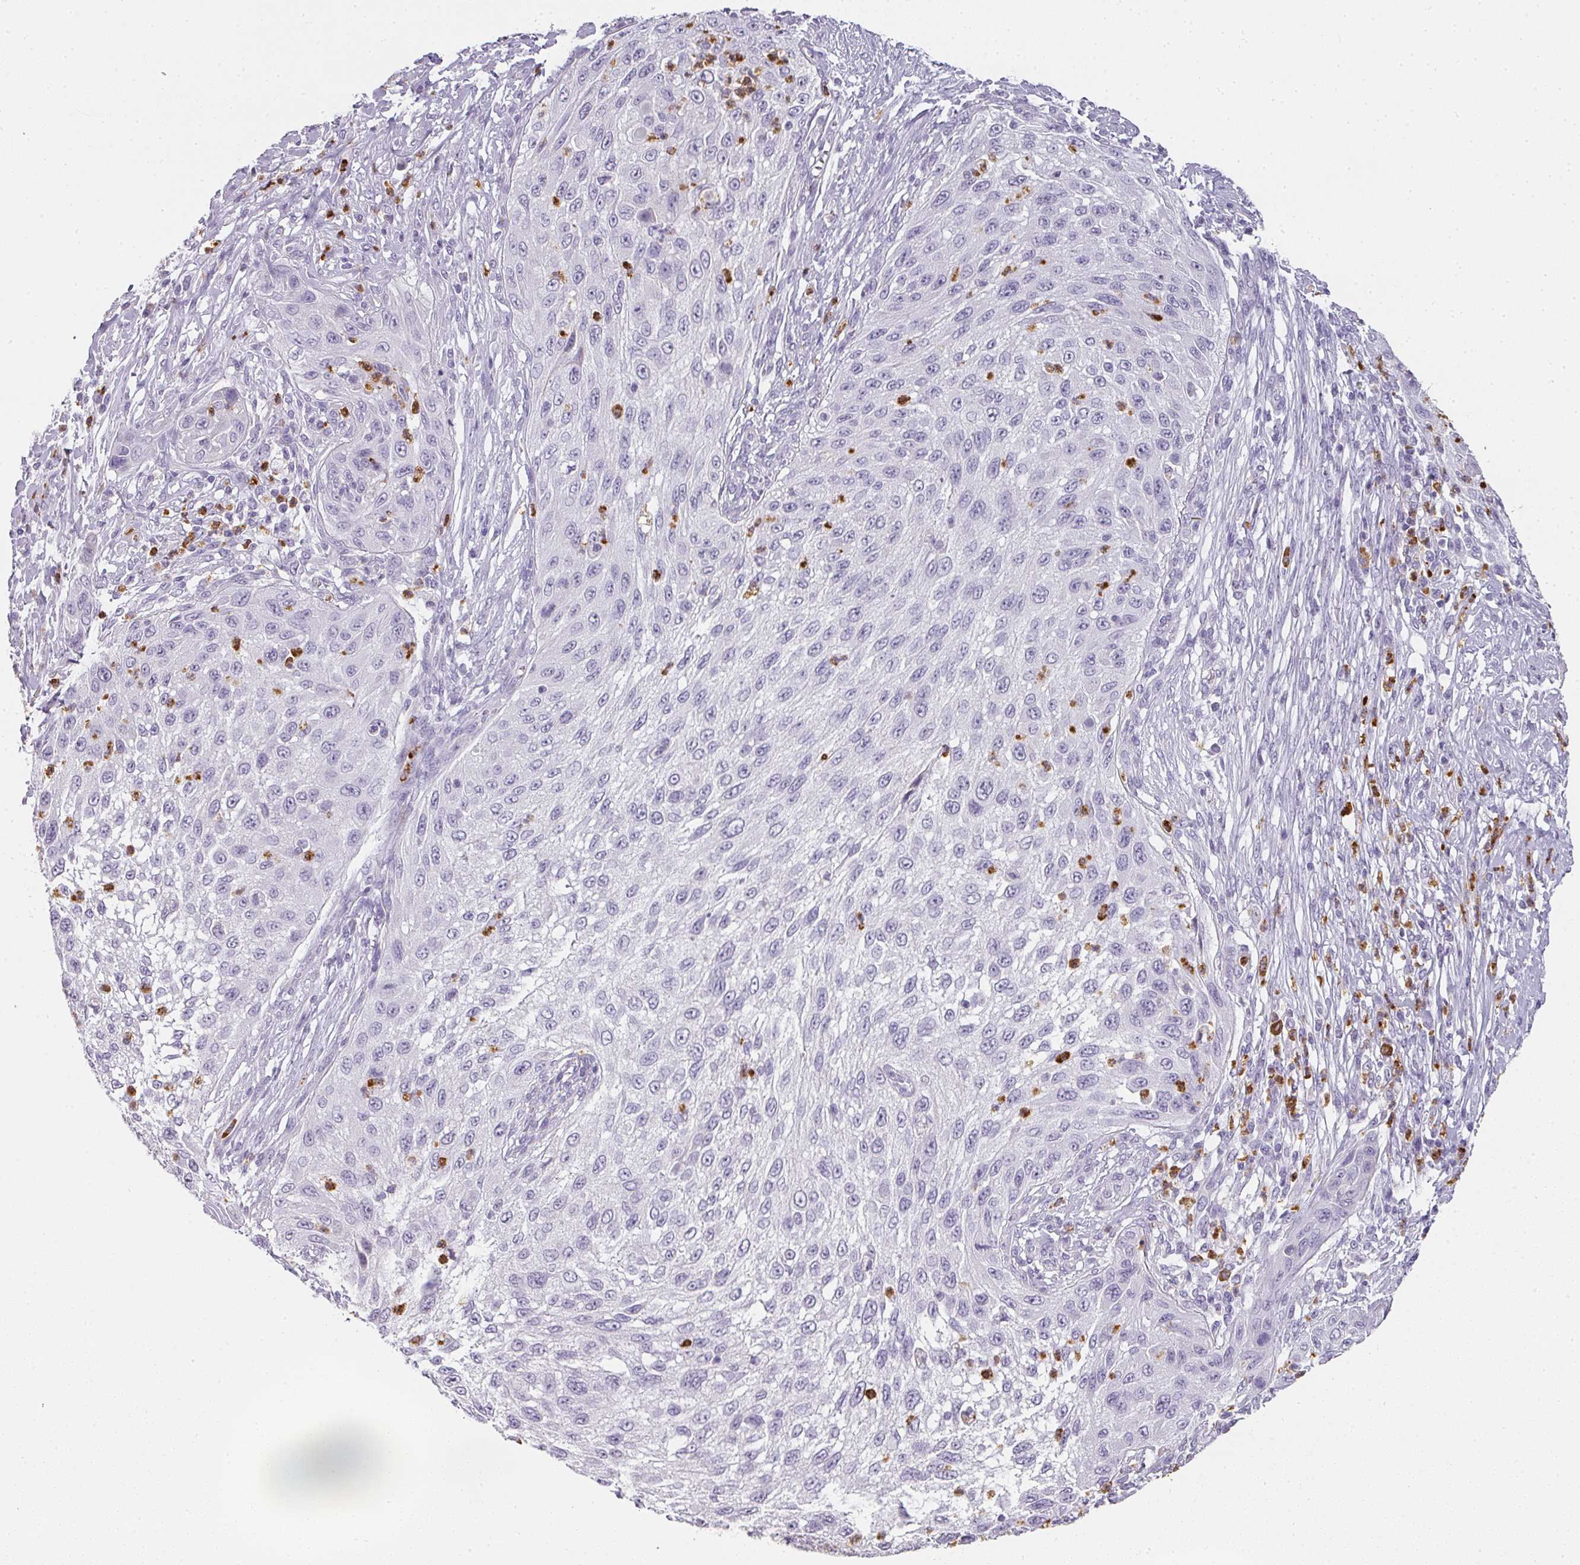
{"staining": {"intensity": "negative", "quantity": "none", "location": "none"}, "tissue": "cervical cancer", "cell_type": "Tumor cells", "image_type": "cancer", "snomed": [{"axis": "morphology", "description": "Squamous cell carcinoma, NOS"}, {"axis": "topography", "description": "Cervix"}], "caption": "This histopathology image is of cervical squamous cell carcinoma stained with immunohistochemistry (IHC) to label a protein in brown with the nuclei are counter-stained blue. There is no expression in tumor cells.", "gene": "CAMP", "patient": {"sex": "female", "age": 42}}